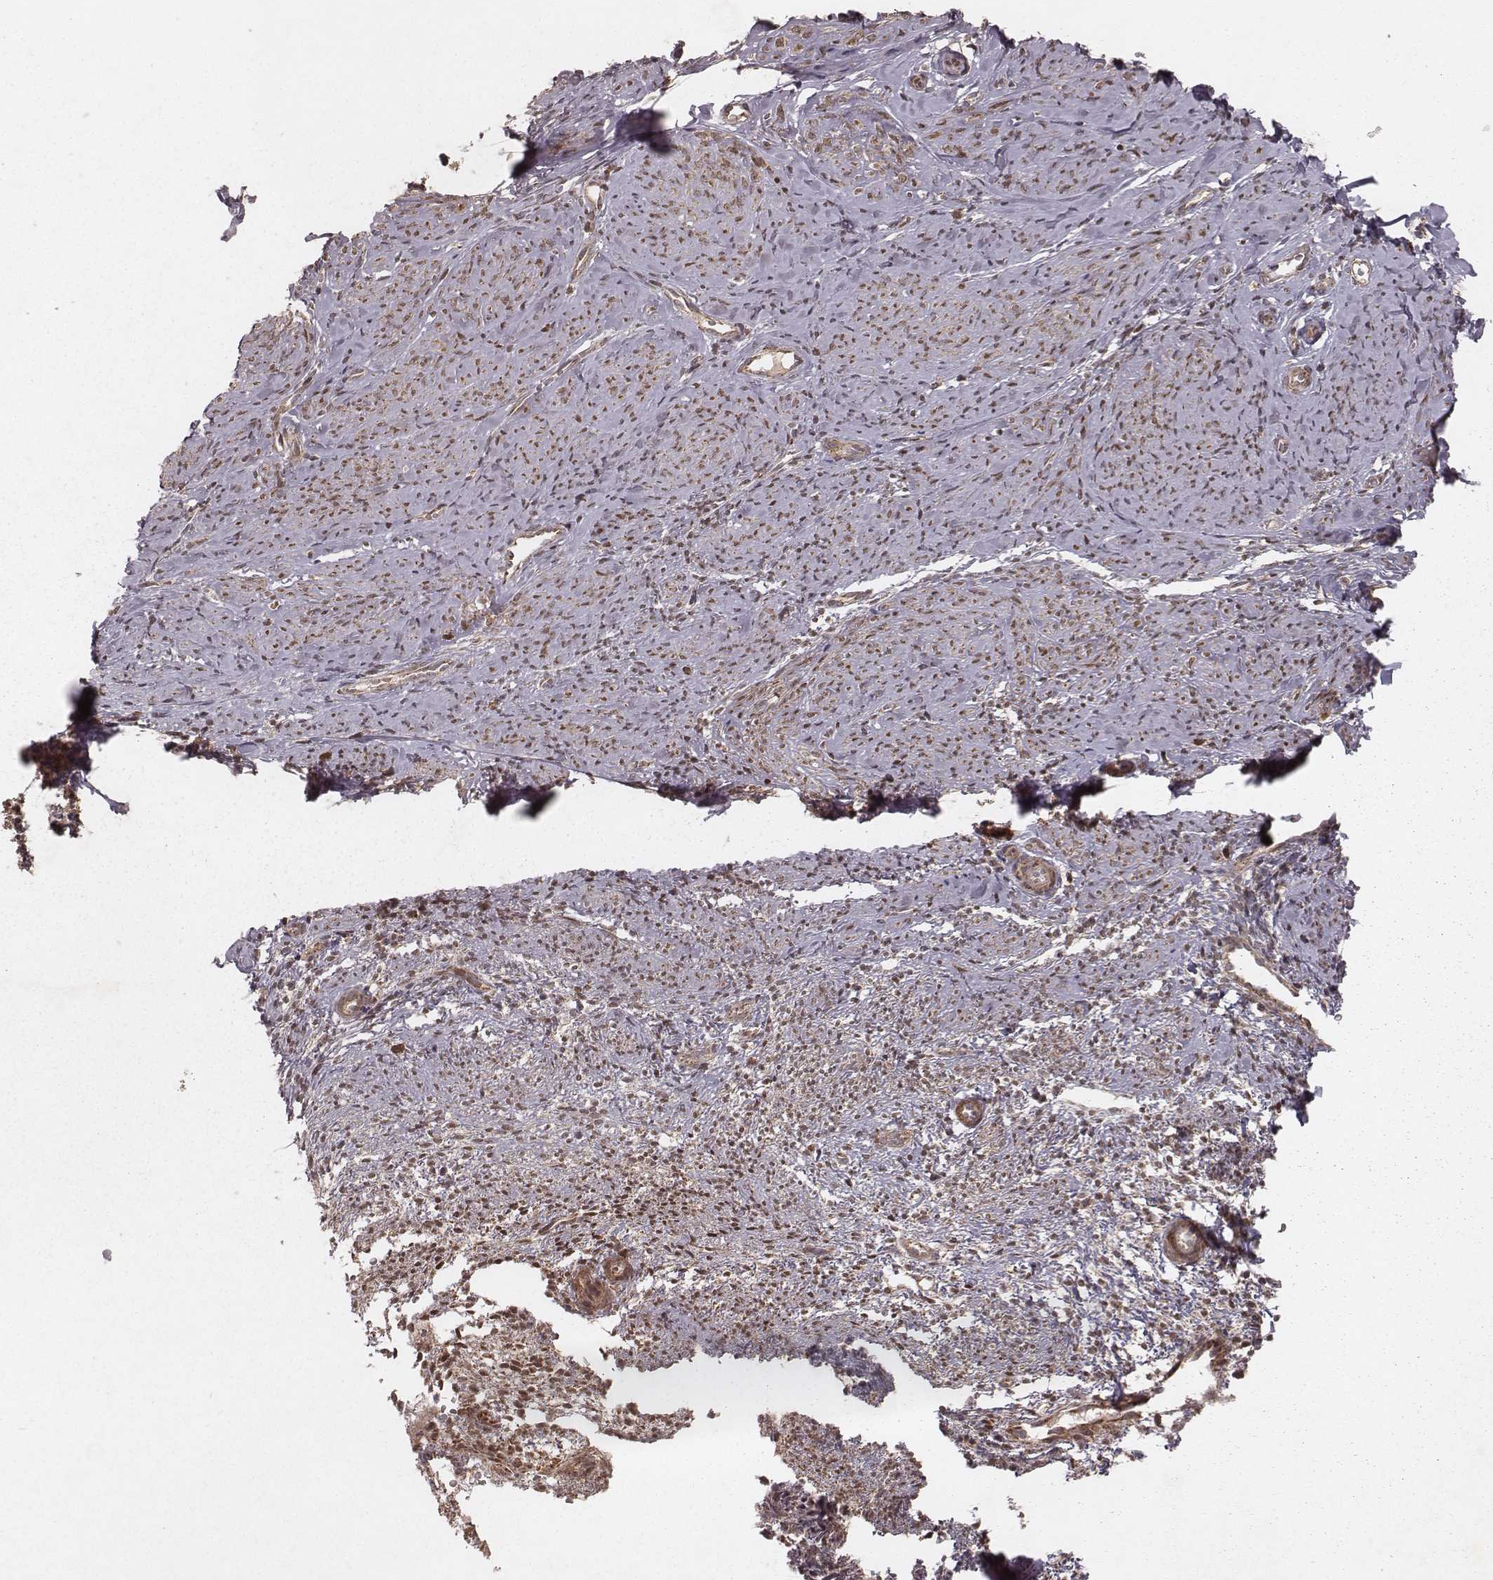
{"staining": {"intensity": "moderate", "quantity": ">75%", "location": "cytoplasmic/membranous"}, "tissue": "smooth muscle", "cell_type": "Smooth muscle cells", "image_type": "normal", "snomed": [{"axis": "morphology", "description": "Normal tissue, NOS"}, {"axis": "topography", "description": "Smooth muscle"}], "caption": "Protein analysis of unremarkable smooth muscle shows moderate cytoplasmic/membranous expression in about >75% of smooth muscle cells.", "gene": "NDUFA7", "patient": {"sex": "female", "age": 48}}